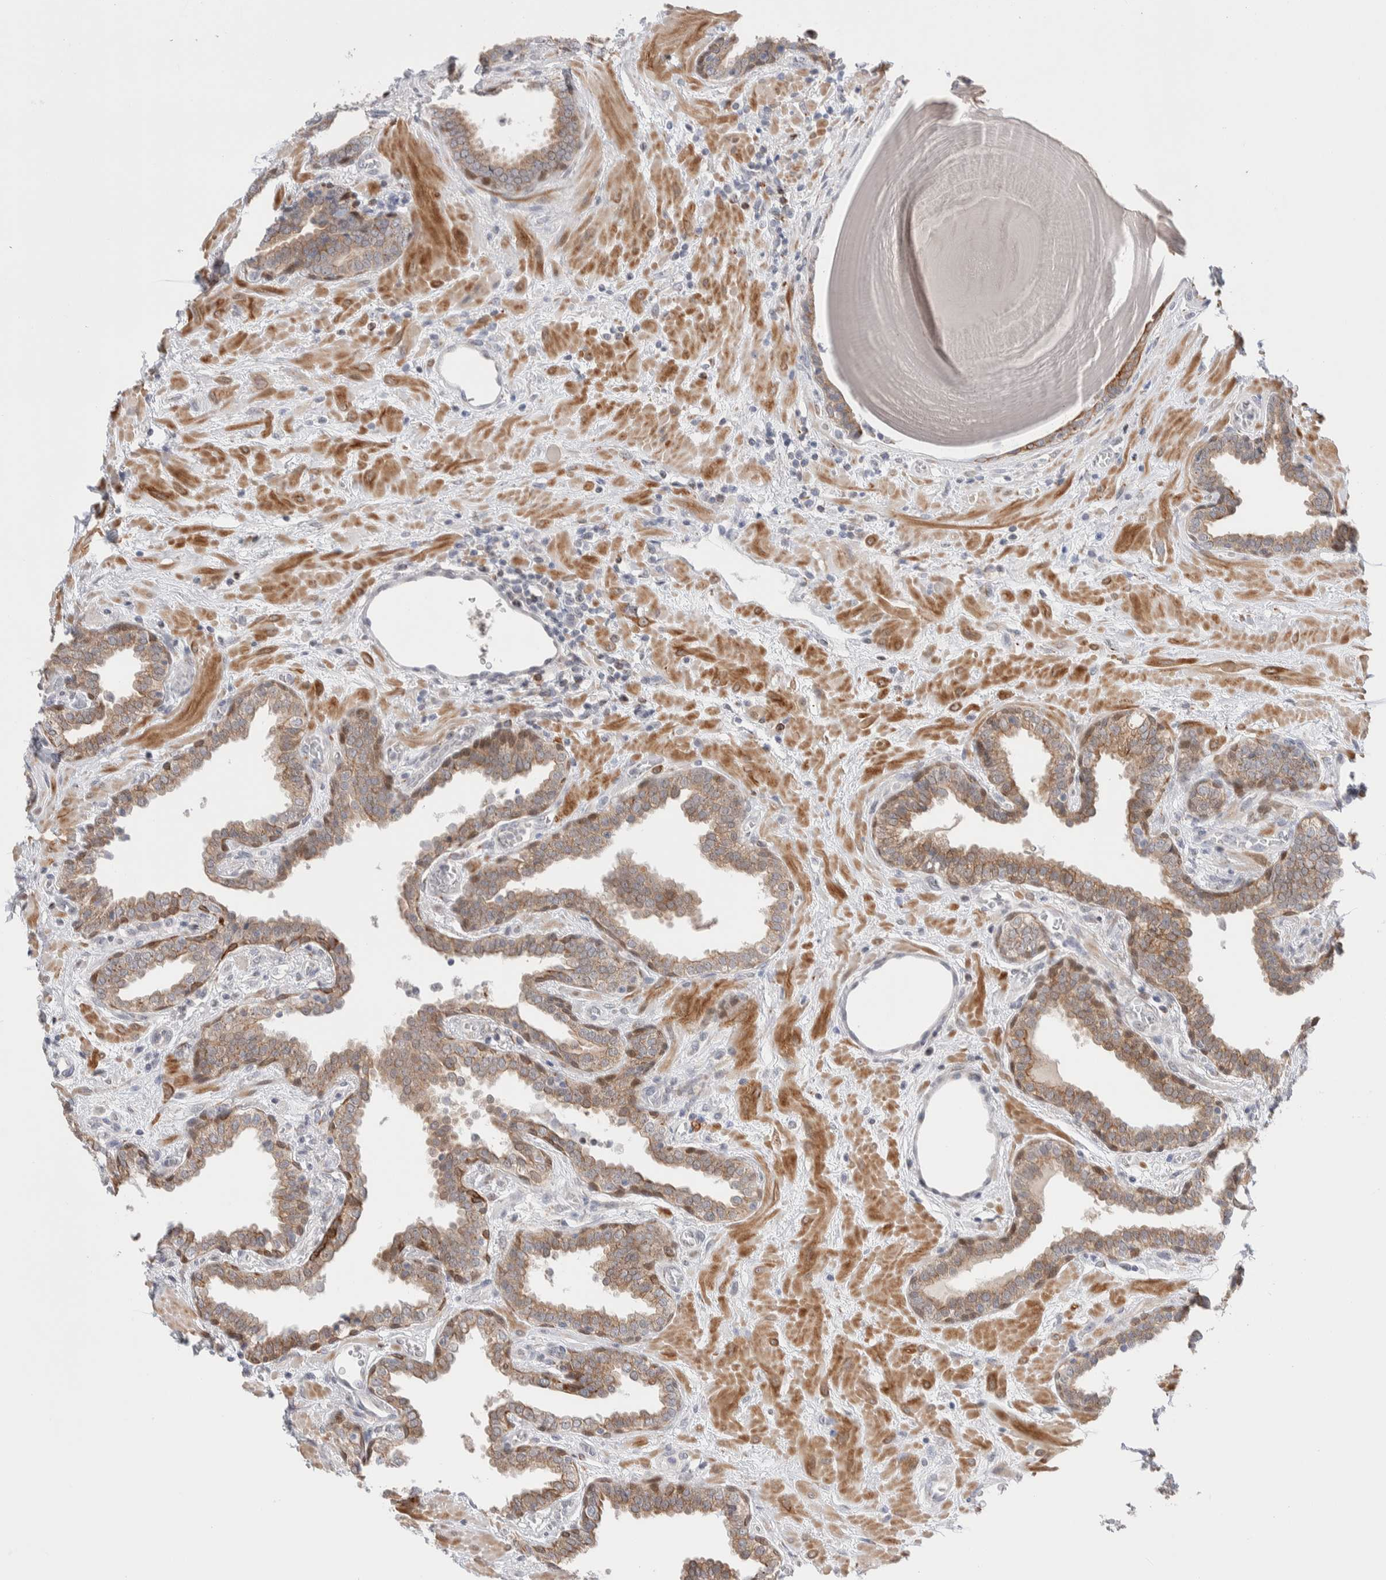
{"staining": {"intensity": "moderate", "quantity": "25%-75%", "location": "cytoplasmic/membranous"}, "tissue": "prostate", "cell_type": "Glandular cells", "image_type": "normal", "snomed": [{"axis": "morphology", "description": "Normal tissue, NOS"}, {"axis": "topography", "description": "Prostate"}], "caption": "Prostate stained with immunohistochemistry (IHC) reveals moderate cytoplasmic/membranous expression in about 25%-75% of glandular cells.", "gene": "C1orf112", "patient": {"sex": "male", "age": 51}}